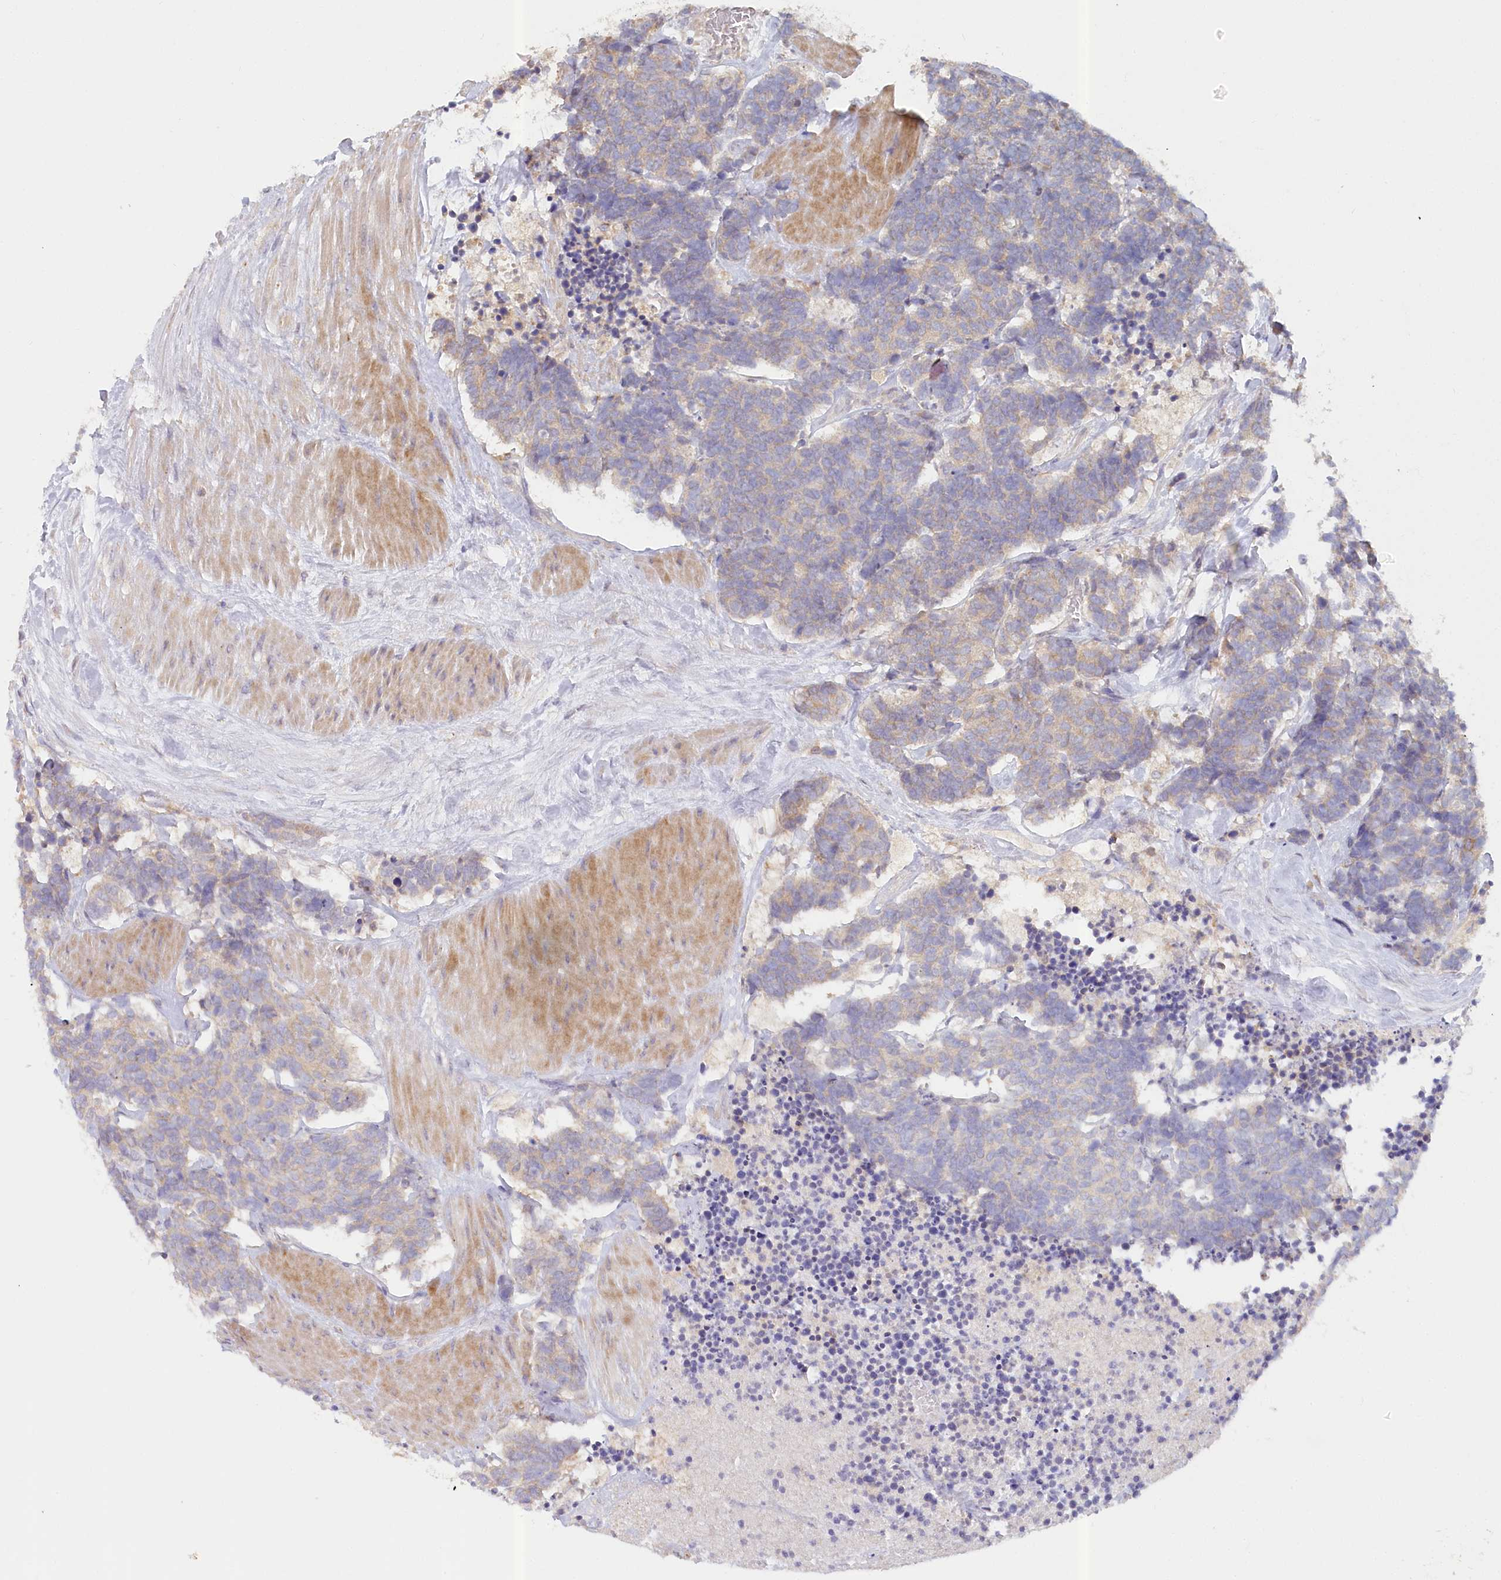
{"staining": {"intensity": "weak", "quantity": "<25%", "location": "cytoplasmic/membranous"}, "tissue": "carcinoid", "cell_type": "Tumor cells", "image_type": "cancer", "snomed": [{"axis": "morphology", "description": "Carcinoma, NOS"}, {"axis": "morphology", "description": "Carcinoid, malignant, NOS"}, {"axis": "topography", "description": "Urinary bladder"}], "caption": "DAB (3,3'-diaminobenzidine) immunohistochemical staining of carcinoma reveals no significant positivity in tumor cells. The staining was performed using DAB (3,3'-diaminobenzidine) to visualize the protein expression in brown, while the nuclei were stained in blue with hematoxylin (Magnification: 20x).", "gene": "PAIP2", "patient": {"sex": "male", "age": 57}}